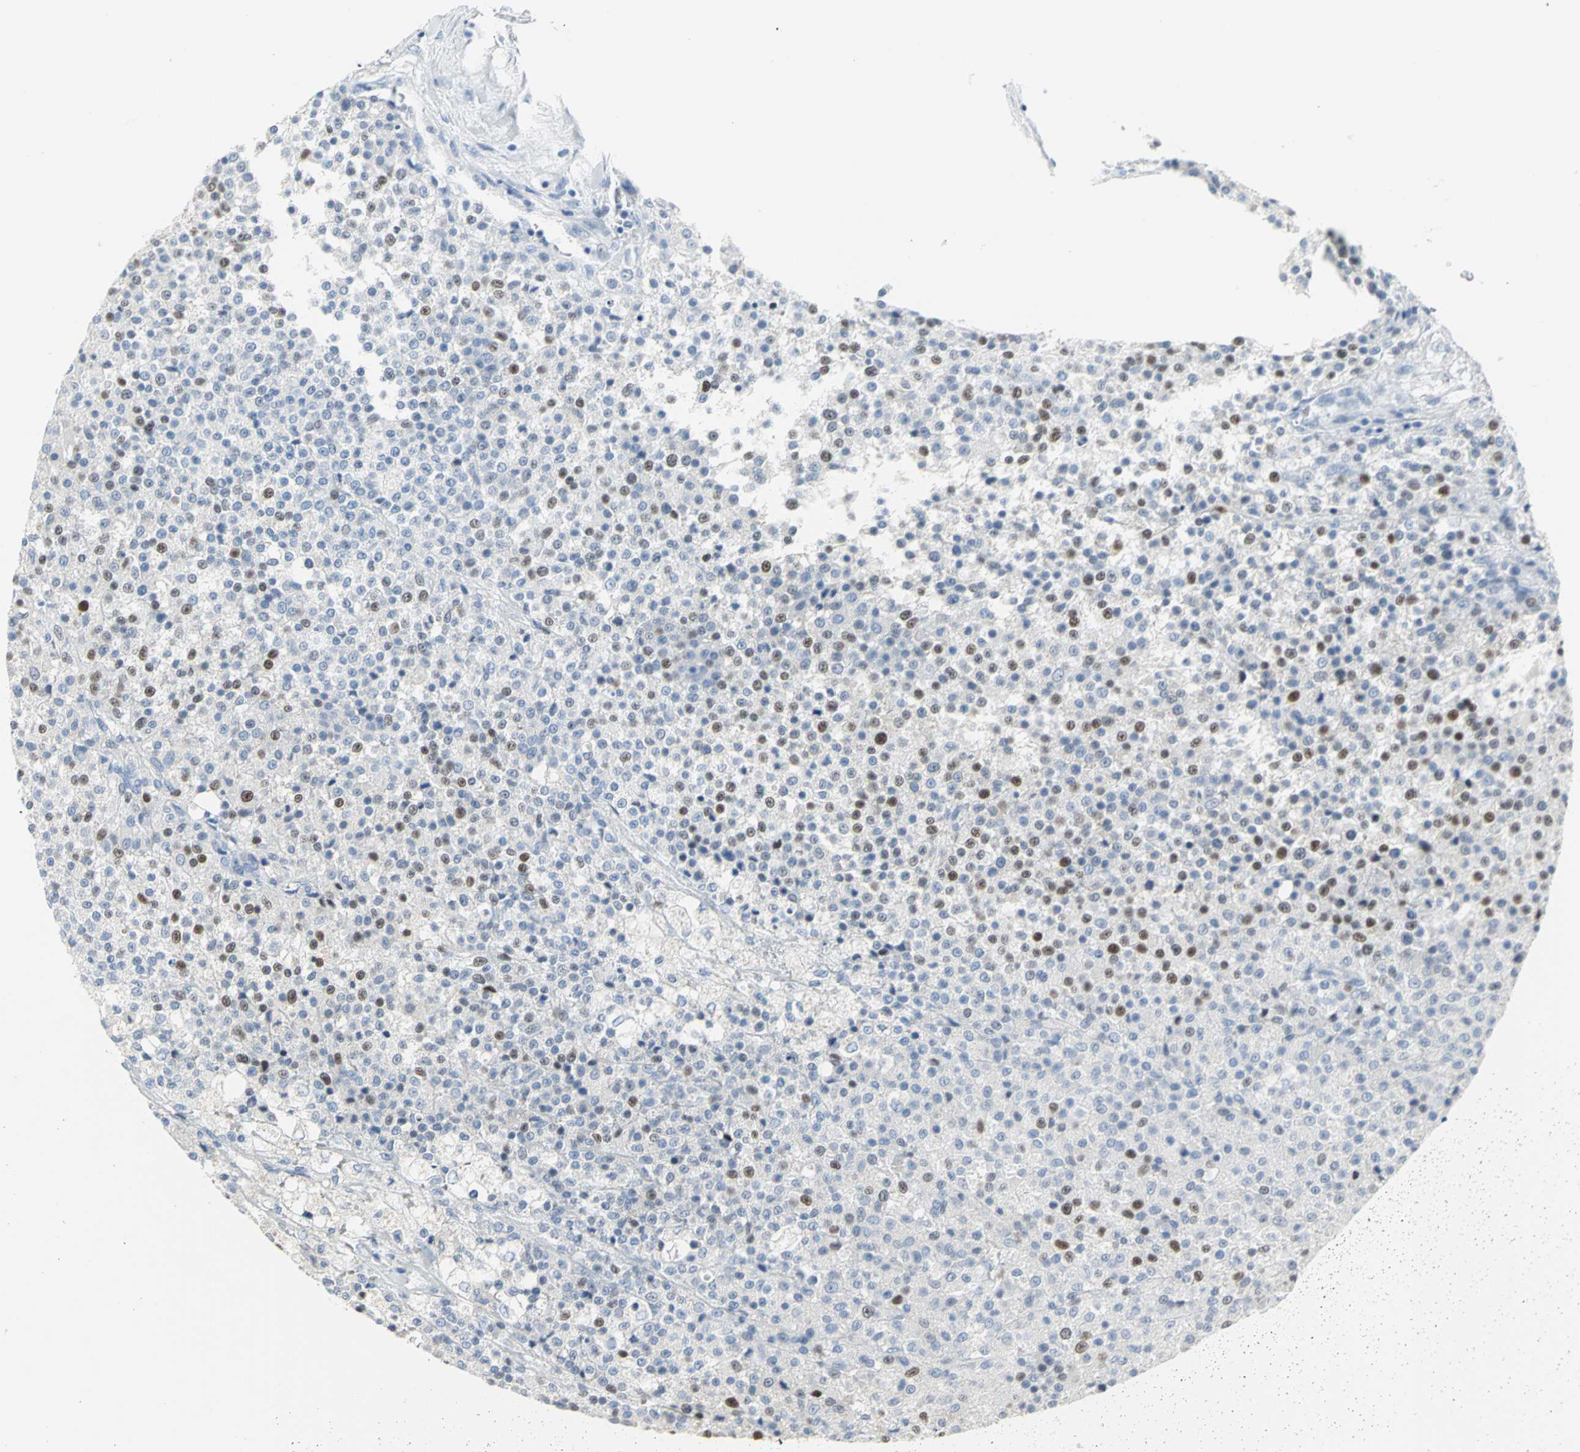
{"staining": {"intensity": "moderate", "quantity": "<25%", "location": "nuclear"}, "tissue": "testis cancer", "cell_type": "Tumor cells", "image_type": "cancer", "snomed": [{"axis": "morphology", "description": "Seminoma, NOS"}, {"axis": "topography", "description": "Testis"}], "caption": "A brown stain highlights moderate nuclear positivity of a protein in testis cancer (seminoma) tumor cells.", "gene": "MCM3", "patient": {"sex": "male", "age": 59}}